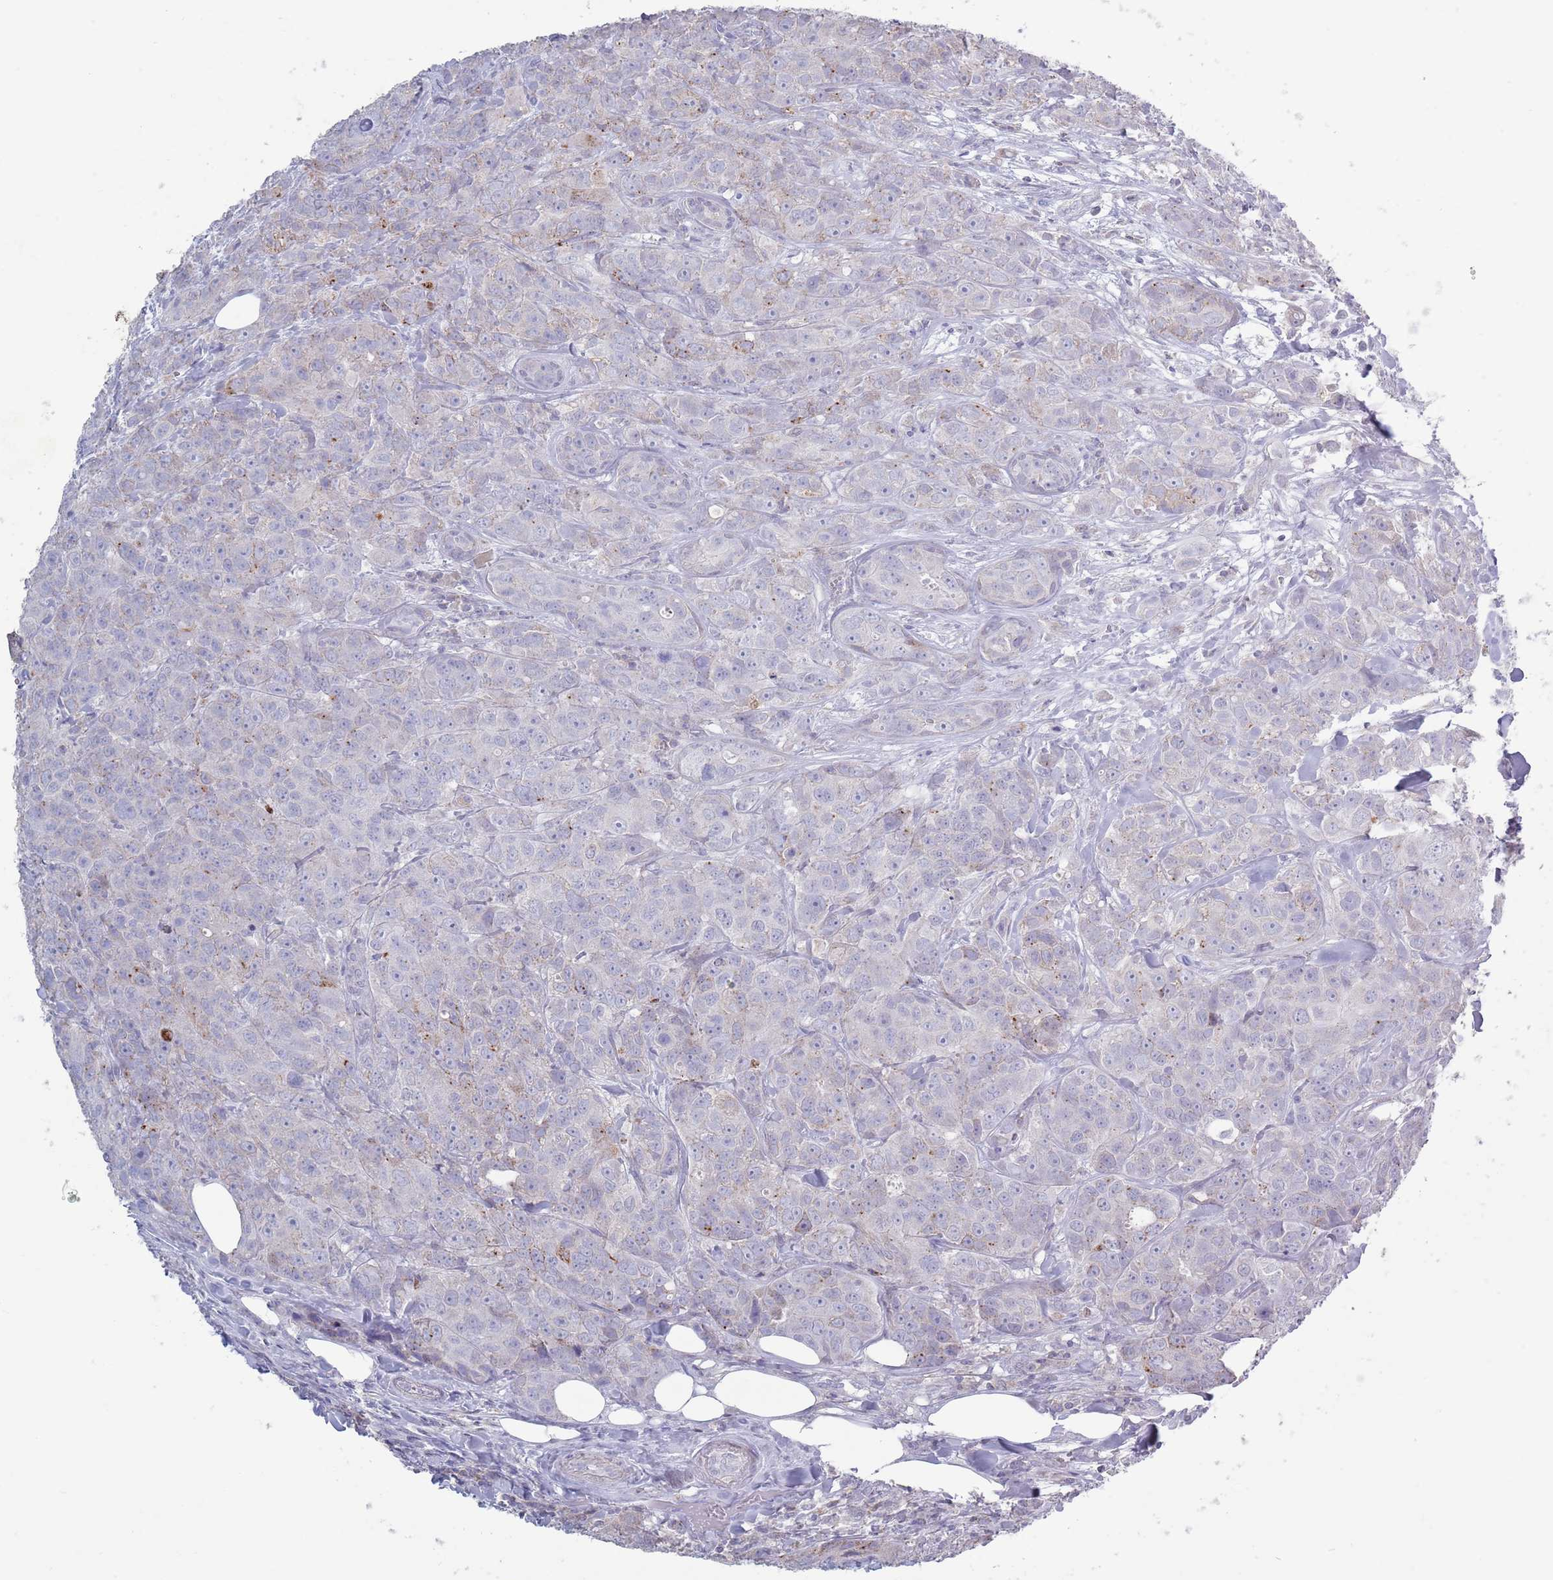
{"staining": {"intensity": "negative", "quantity": "none", "location": "none"}, "tissue": "breast cancer", "cell_type": "Tumor cells", "image_type": "cancer", "snomed": [{"axis": "morphology", "description": "Duct carcinoma"}, {"axis": "topography", "description": "Breast"}], "caption": "Immunohistochemistry micrograph of neoplastic tissue: human breast cancer (infiltrating ductal carcinoma) stained with DAB (3,3'-diaminobenzidine) reveals no significant protein staining in tumor cells.", "gene": "ACSBG1", "patient": {"sex": "female", "age": 43}}